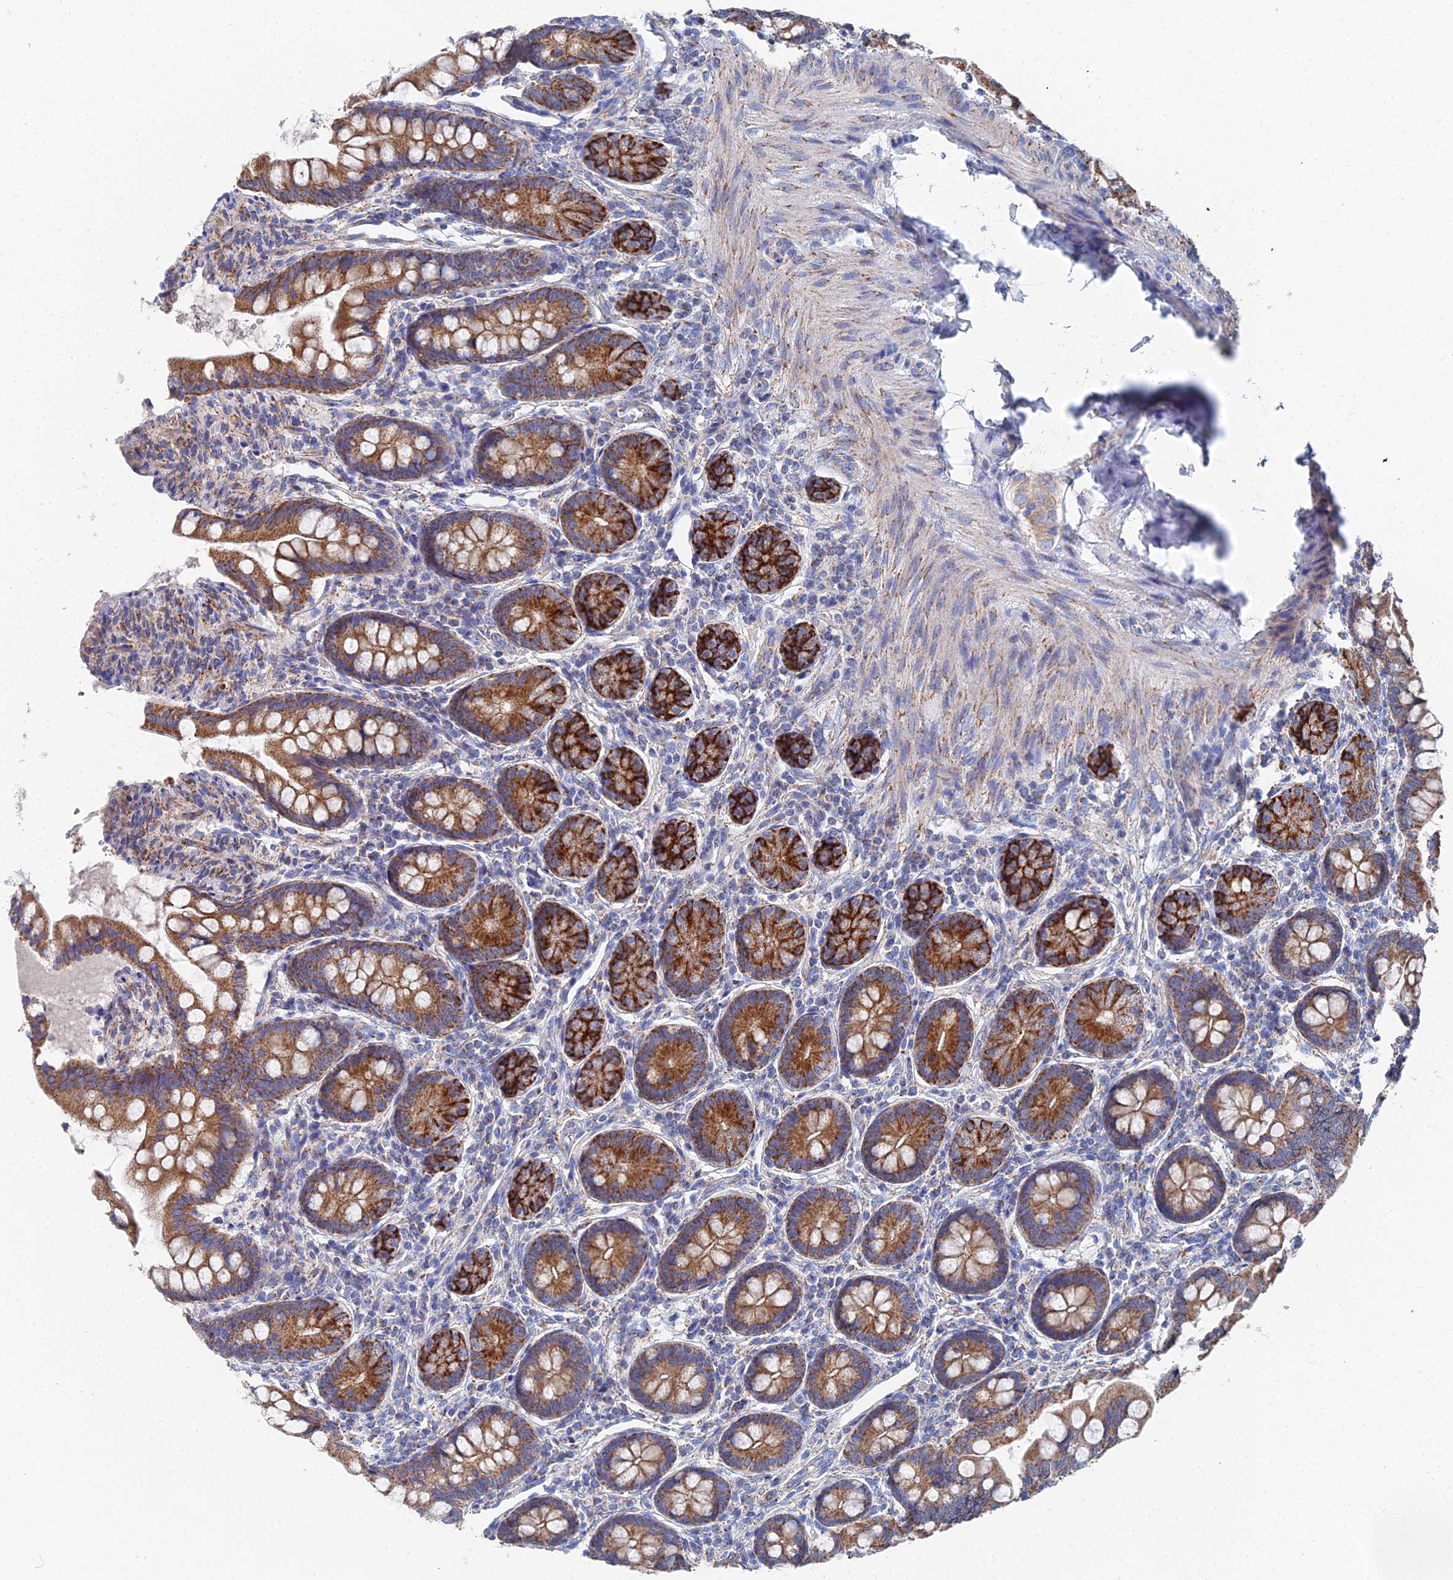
{"staining": {"intensity": "strong", "quantity": ">75%", "location": "cytoplasmic/membranous"}, "tissue": "small intestine", "cell_type": "Glandular cells", "image_type": "normal", "snomed": [{"axis": "morphology", "description": "Normal tissue, NOS"}, {"axis": "topography", "description": "Small intestine"}], "caption": "Protein staining demonstrates strong cytoplasmic/membranous expression in approximately >75% of glandular cells in normal small intestine.", "gene": "IFT80", "patient": {"sex": "male", "age": 7}}